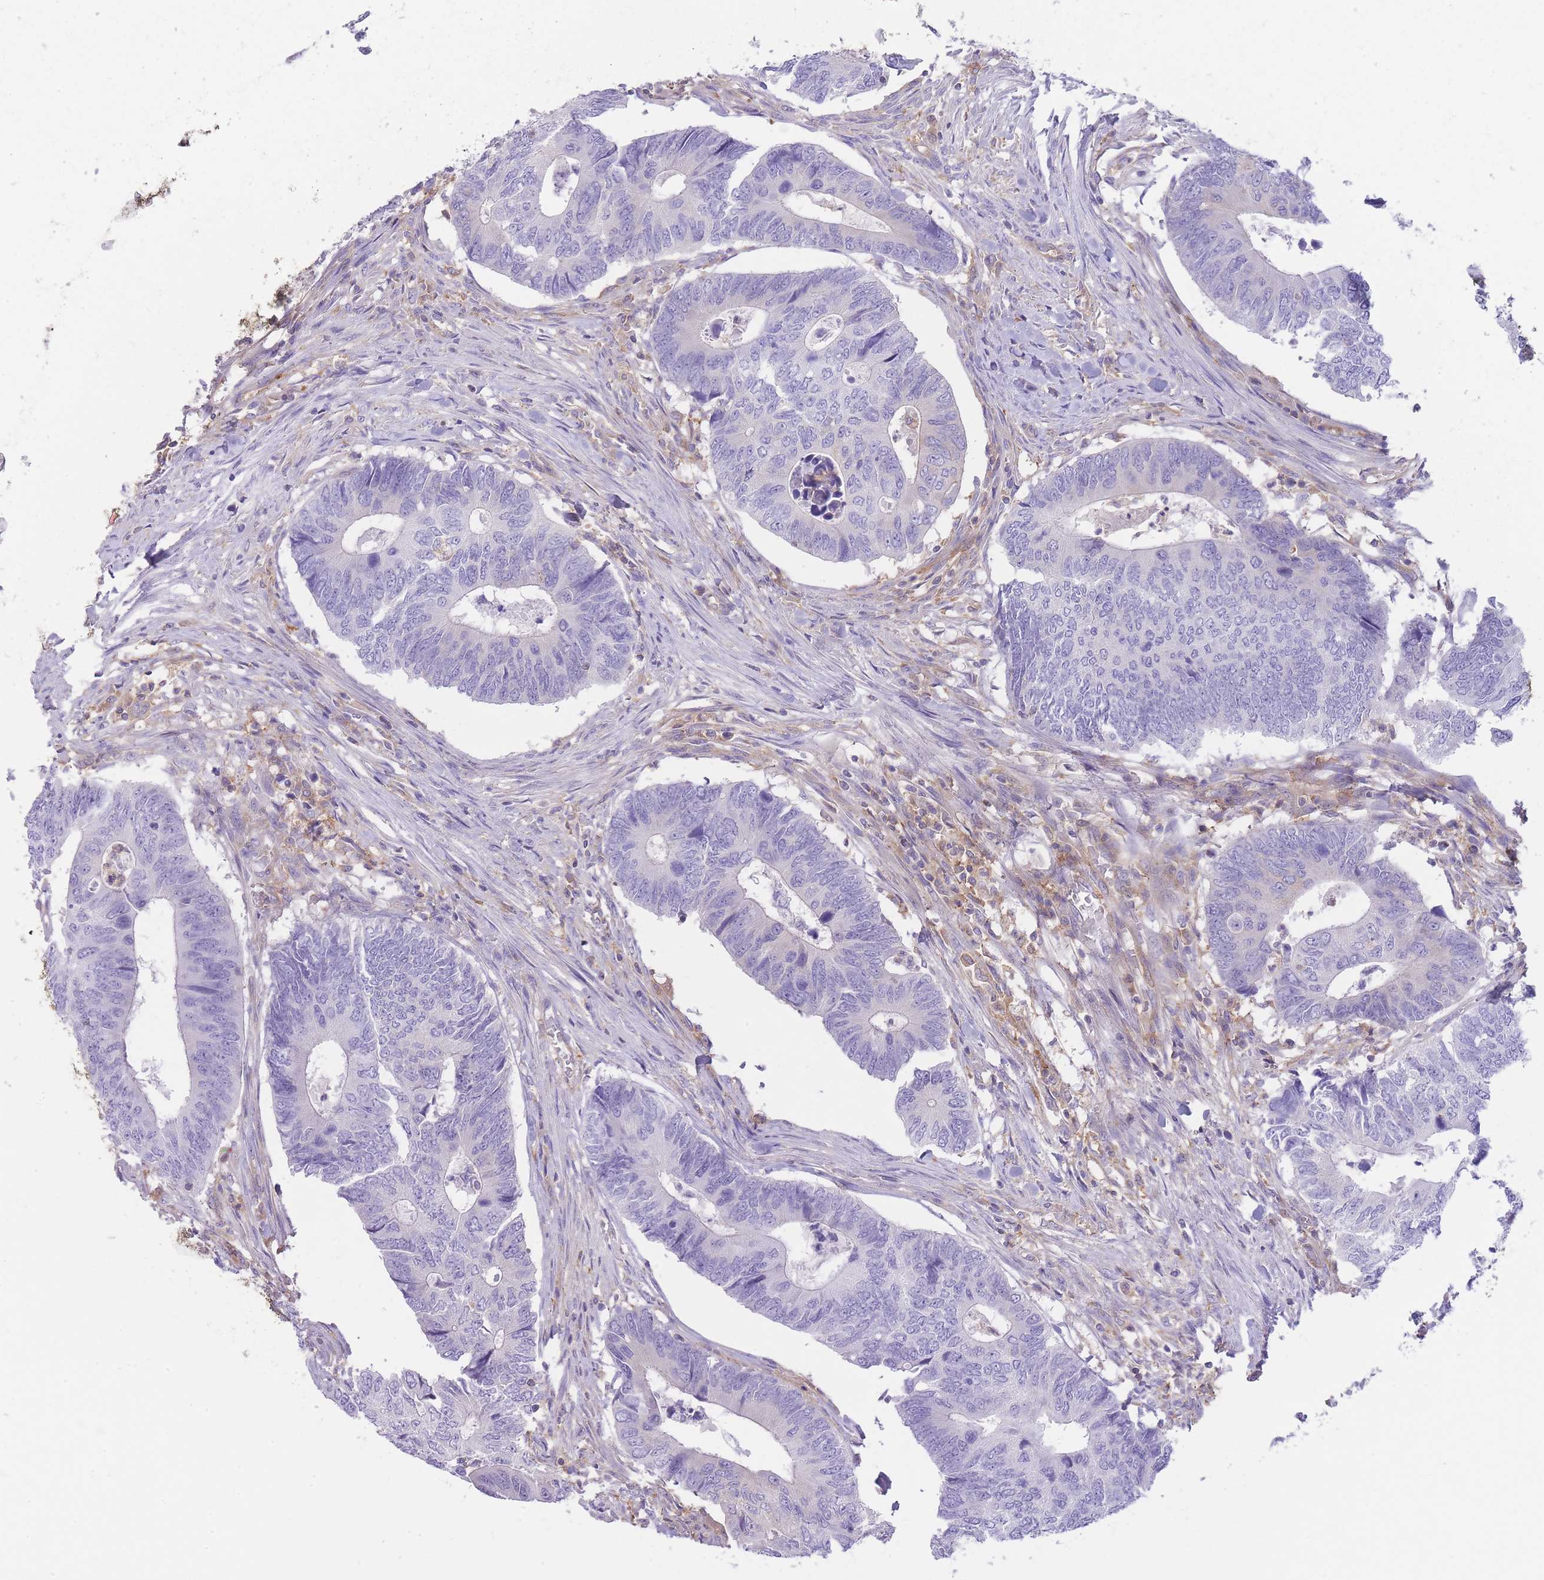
{"staining": {"intensity": "negative", "quantity": "none", "location": "none"}, "tissue": "colorectal cancer", "cell_type": "Tumor cells", "image_type": "cancer", "snomed": [{"axis": "morphology", "description": "Adenocarcinoma, NOS"}, {"axis": "topography", "description": "Colon"}], "caption": "Human colorectal cancer stained for a protein using immunohistochemistry reveals no staining in tumor cells.", "gene": "PRKAR1A", "patient": {"sex": "male", "age": 87}}